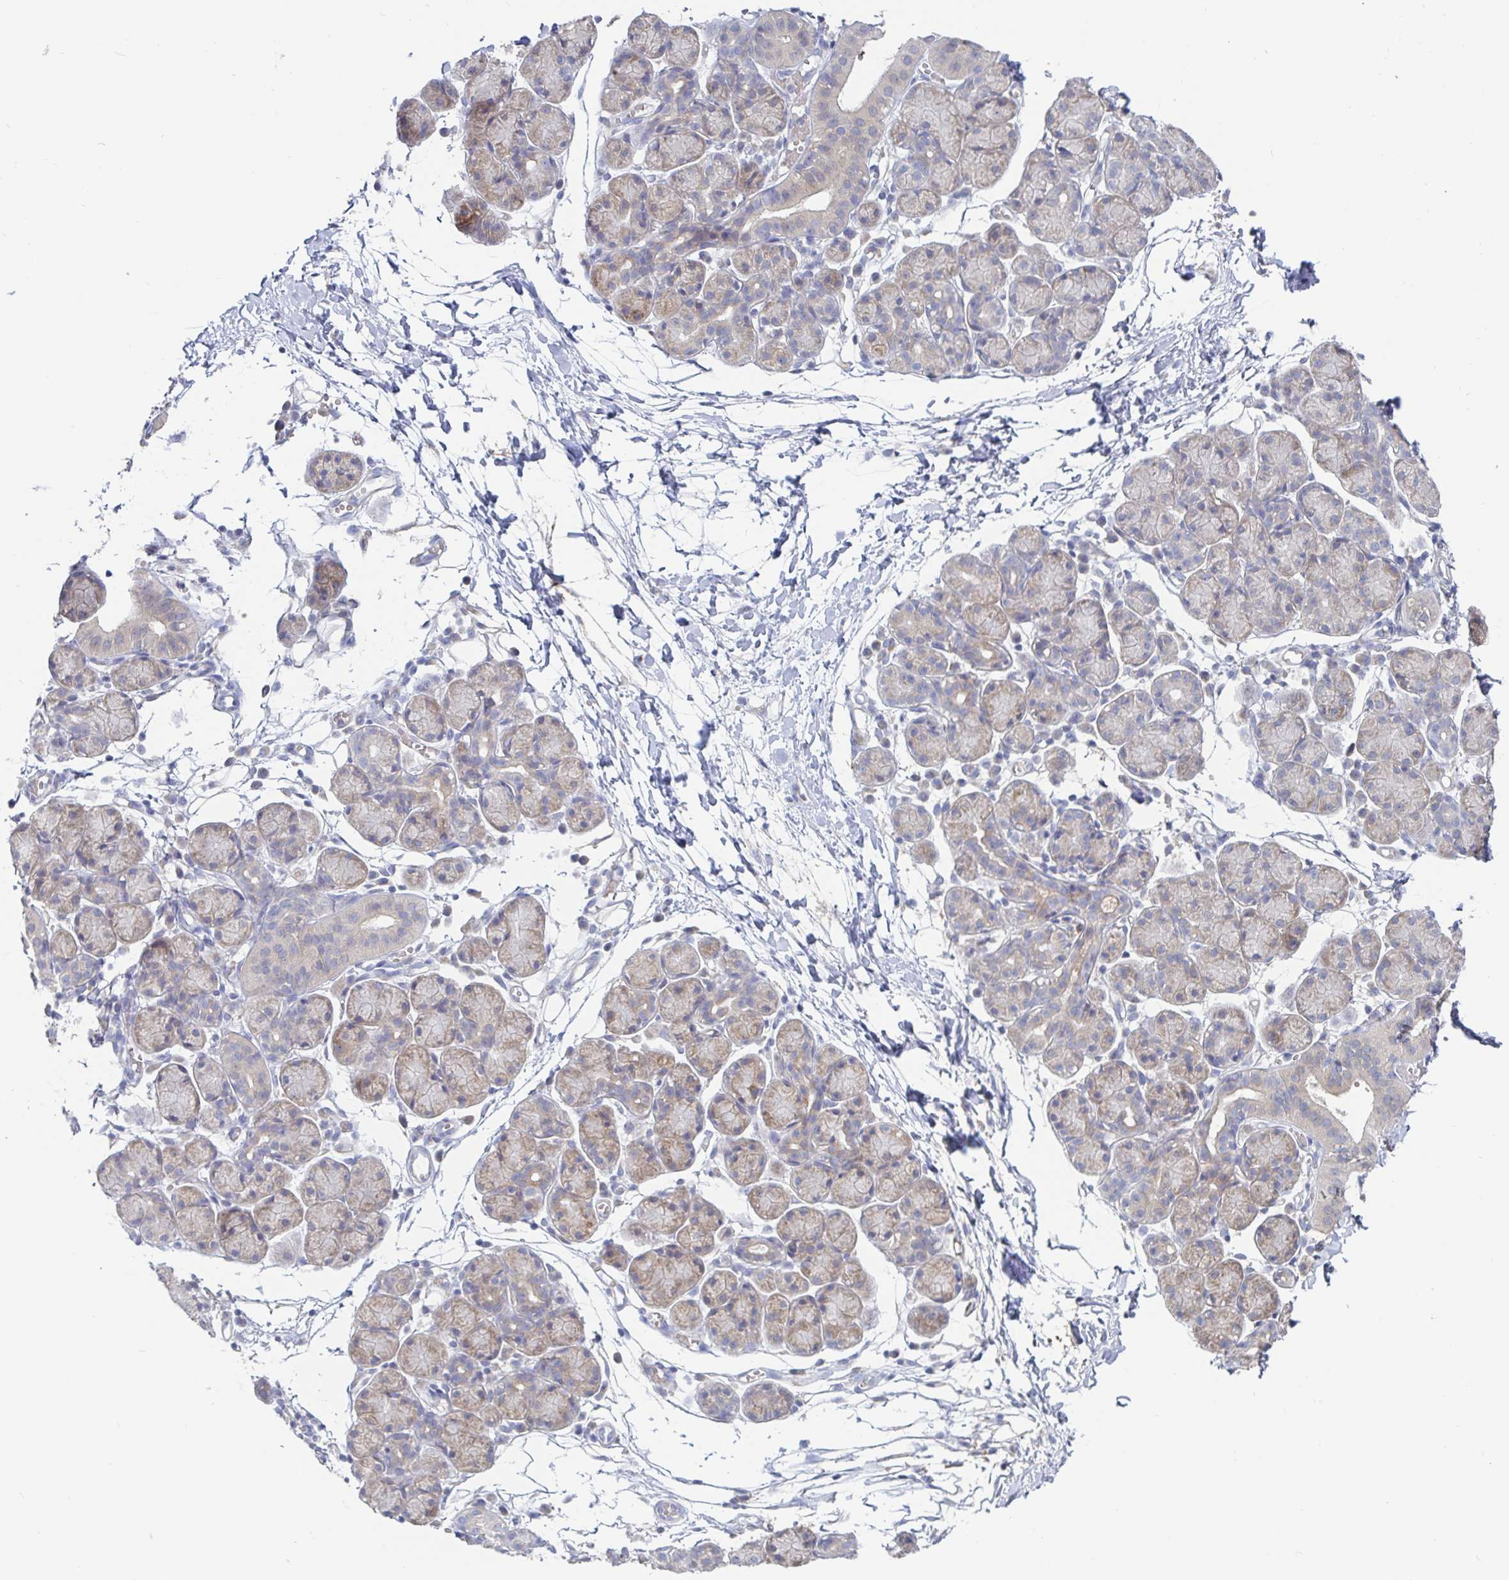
{"staining": {"intensity": "weak", "quantity": "25%-75%", "location": "cytoplasmic/membranous"}, "tissue": "salivary gland", "cell_type": "Glandular cells", "image_type": "normal", "snomed": [{"axis": "morphology", "description": "Normal tissue, NOS"}, {"axis": "morphology", "description": "Inflammation, NOS"}, {"axis": "topography", "description": "Lymph node"}, {"axis": "topography", "description": "Salivary gland"}], "caption": "Brown immunohistochemical staining in unremarkable salivary gland shows weak cytoplasmic/membranous positivity in approximately 25%-75% of glandular cells.", "gene": "SPPL3", "patient": {"sex": "male", "age": 3}}